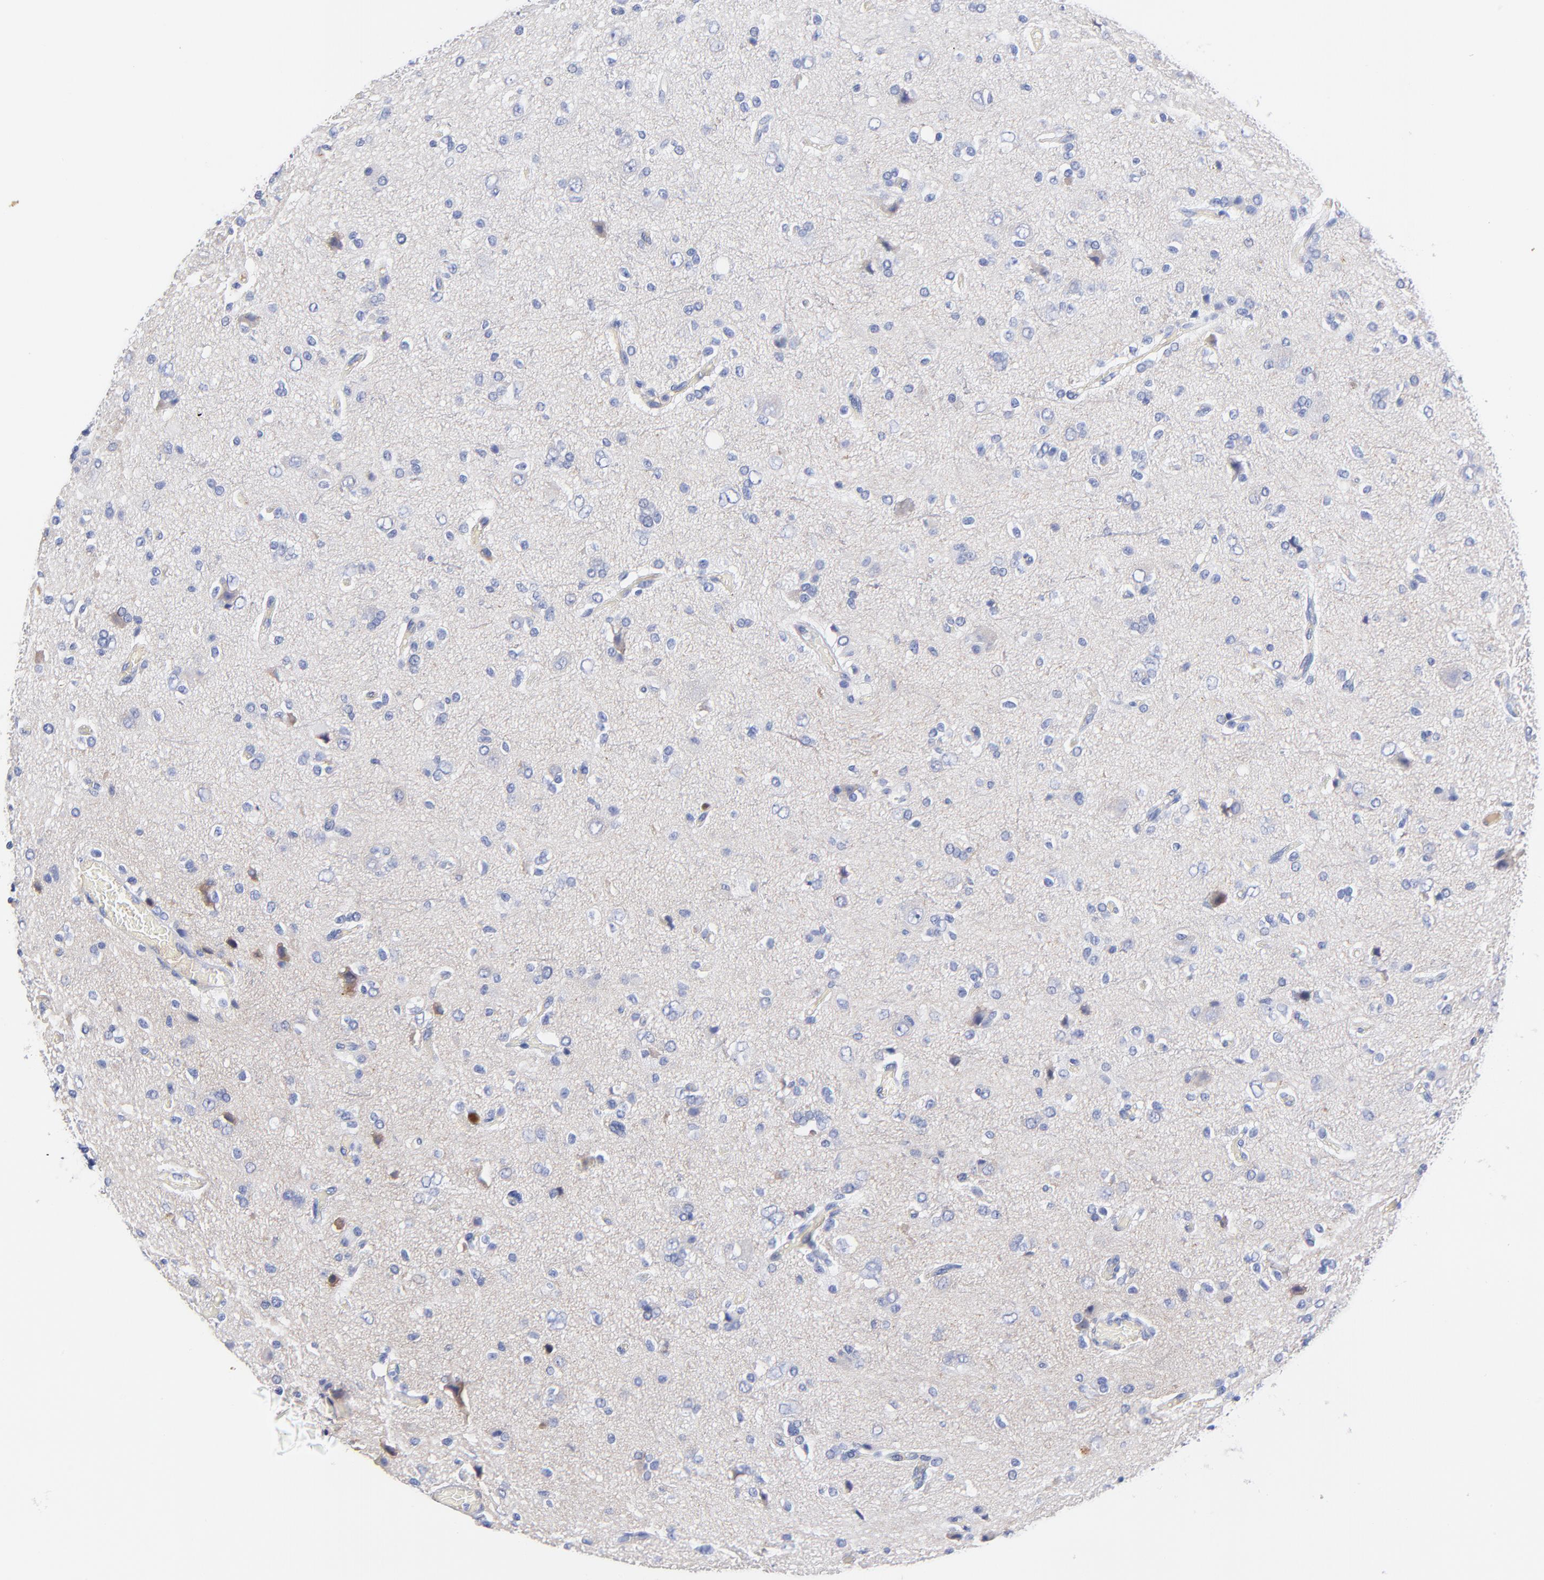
{"staining": {"intensity": "weak", "quantity": "<25%", "location": "cytoplasmic/membranous"}, "tissue": "glioma", "cell_type": "Tumor cells", "image_type": "cancer", "snomed": [{"axis": "morphology", "description": "Glioma, malignant, High grade"}, {"axis": "topography", "description": "Brain"}], "caption": "Tumor cells show no significant protein expression in malignant glioma (high-grade).", "gene": "IGLV3-10", "patient": {"sex": "male", "age": 47}}